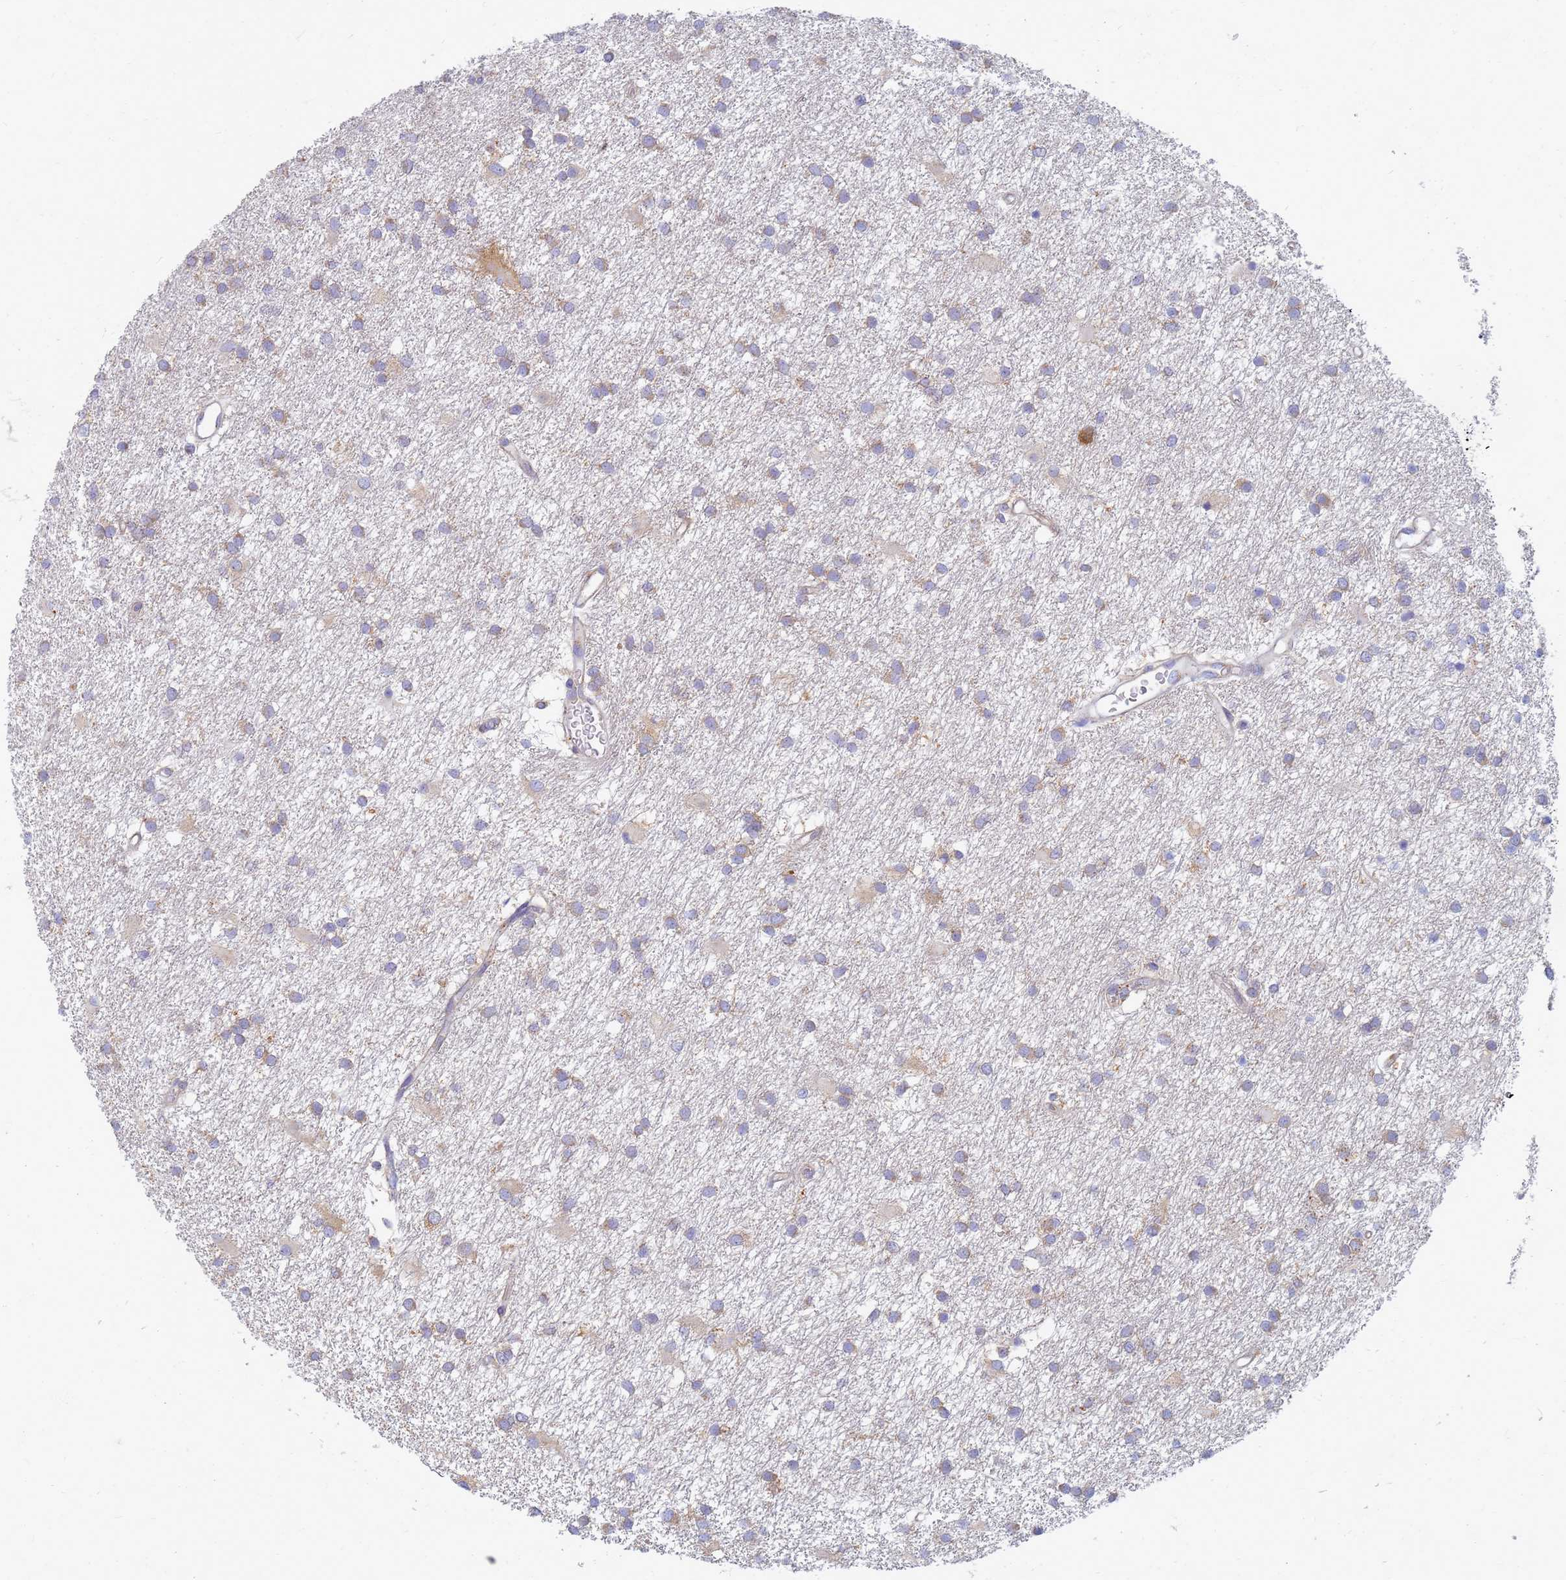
{"staining": {"intensity": "weak", "quantity": "25%-75%", "location": "cytoplasmic/membranous"}, "tissue": "glioma", "cell_type": "Tumor cells", "image_type": "cancer", "snomed": [{"axis": "morphology", "description": "Glioma, malignant, High grade"}, {"axis": "topography", "description": "Brain"}], "caption": "Protein expression analysis of human malignant glioma (high-grade) reveals weak cytoplasmic/membranous staining in about 25%-75% of tumor cells.", "gene": "EEA1", "patient": {"sex": "male", "age": 77}}